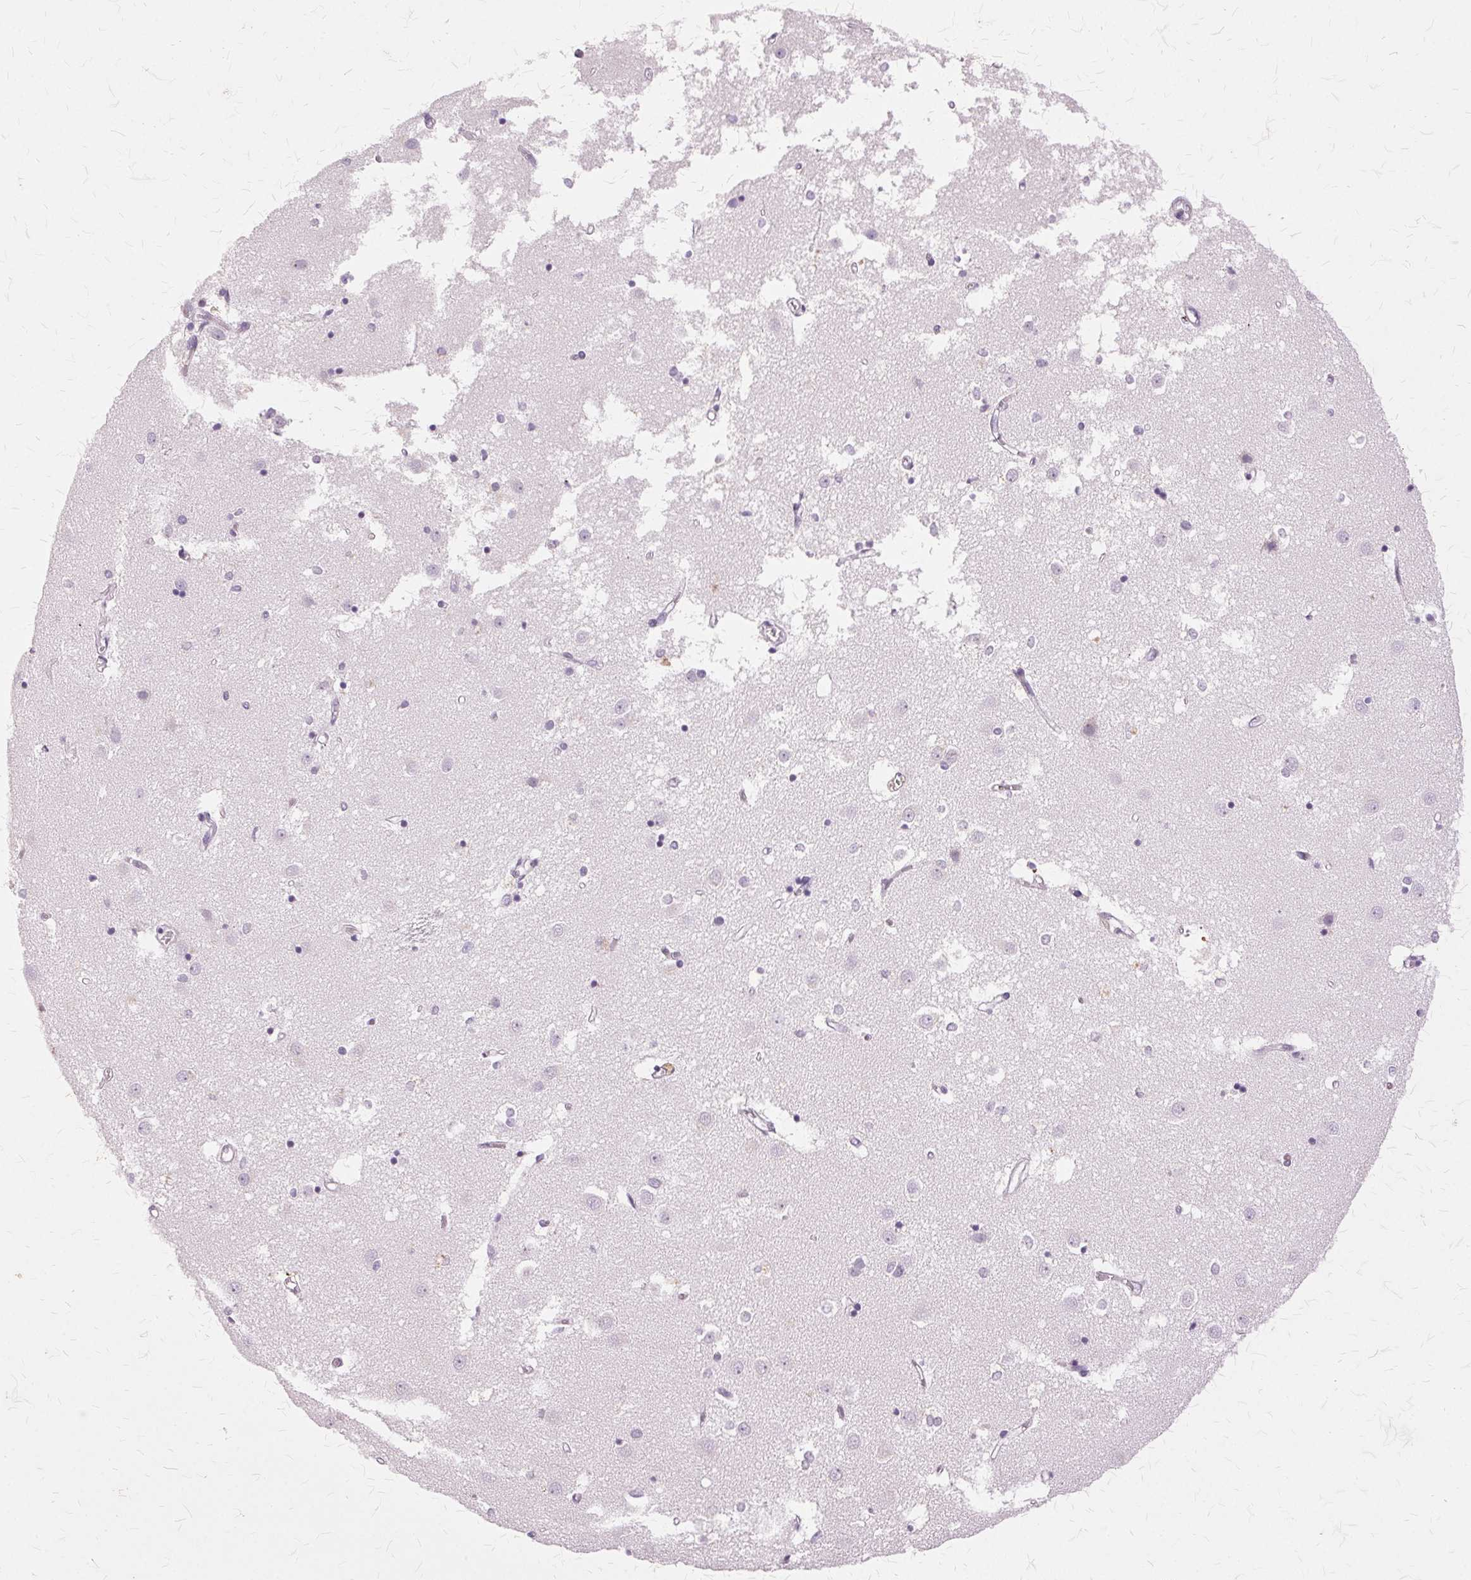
{"staining": {"intensity": "negative", "quantity": "none", "location": "none"}, "tissue": "caudate", "cell_type": "Glial cells", "image_type": "normal", "snomed": [{"axis": "morphology", "description": "Normal tissue, NOS"}, {"axis": "topography", "description": "Lateral ventricle wall"}], "caption": "Immunohistochemistry (IHC) image of normal caudate: caudate stained with DAB demonstrates no significant protein staining in glial cells. The staining was performed using DAB (3,3'-diaminobenzidine) to visualize the protein expression in brown, while the nuclei were stained in blue with hematoxylin (Magnification: 20x).", "gene": "SLC45A3", "patient": {"sex": "male", "age": 54}}